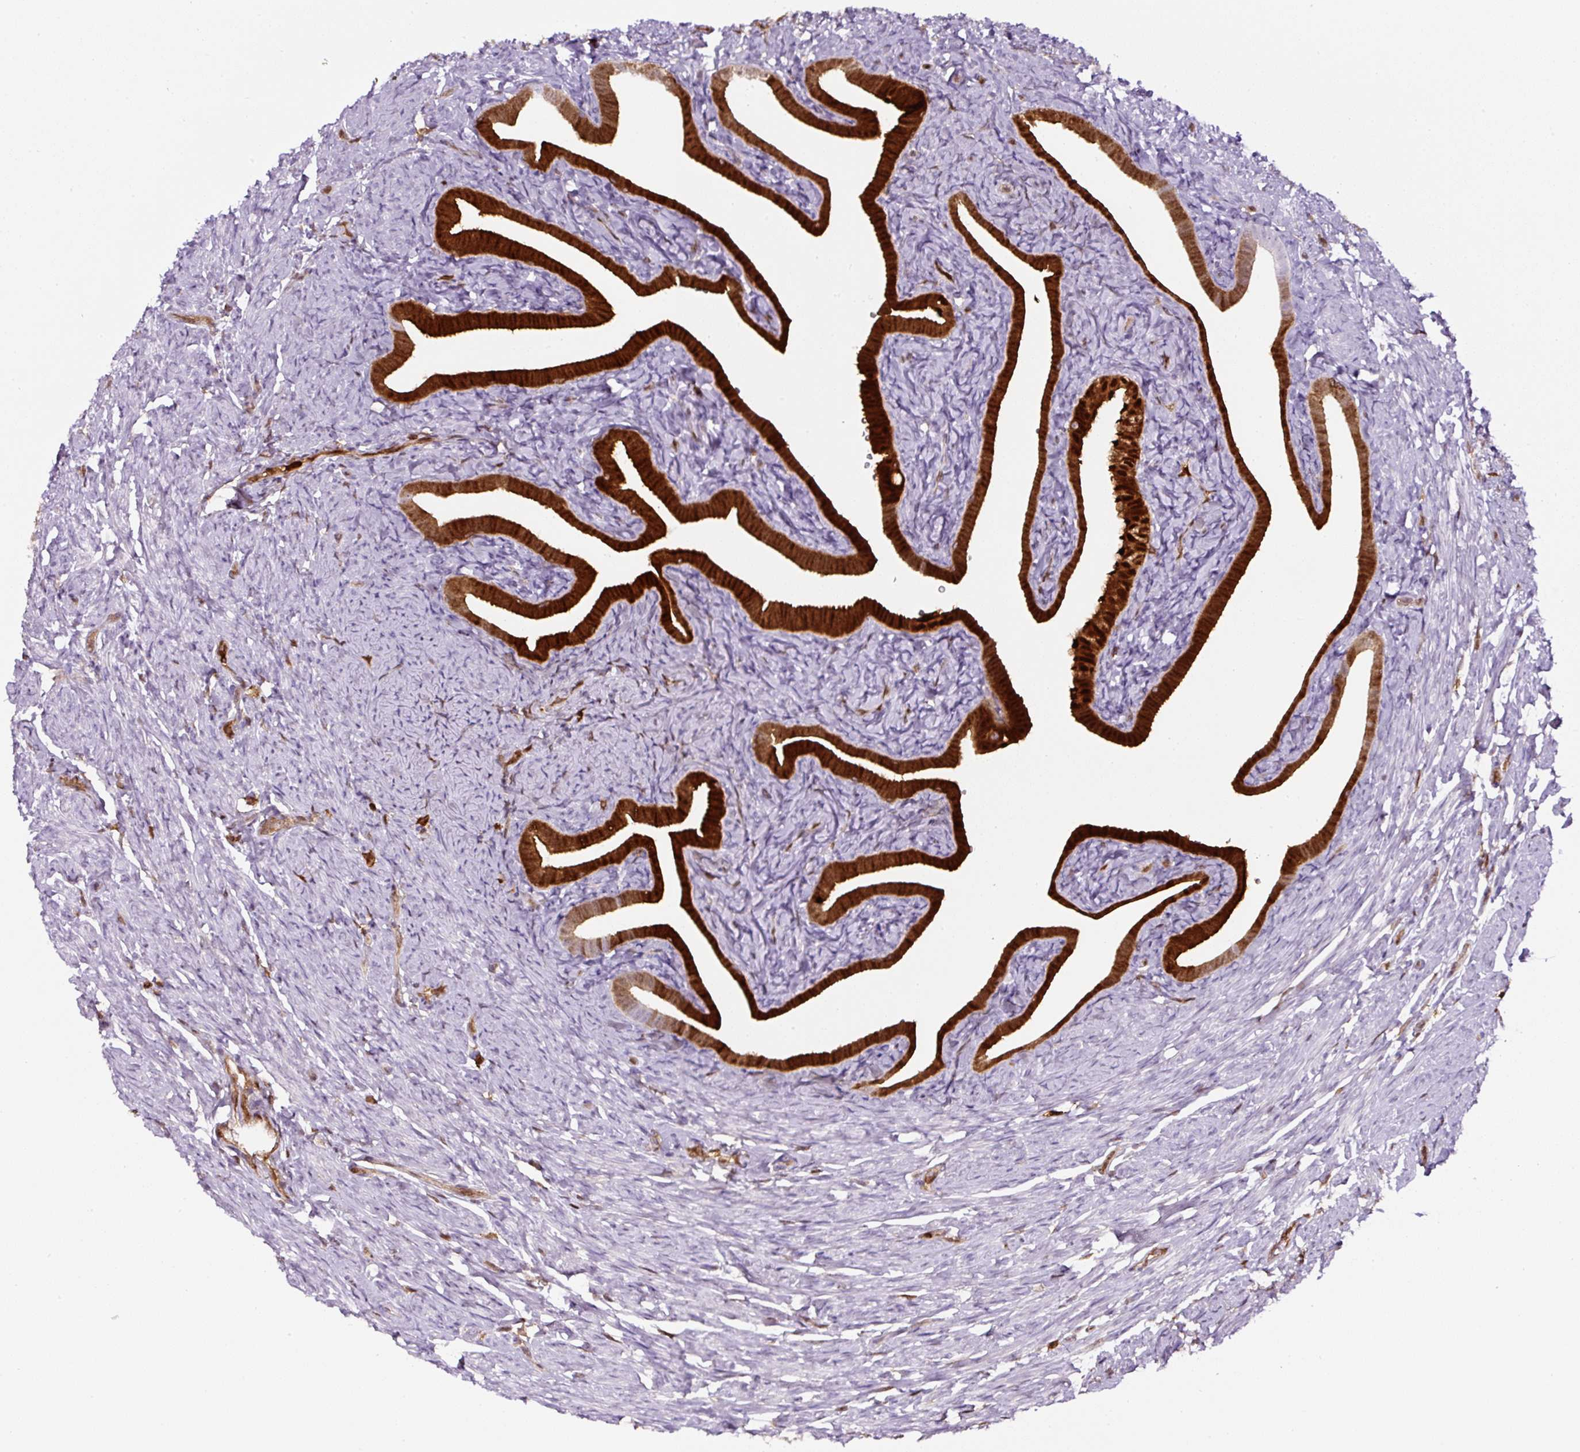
{"staining": {"intensity": "strong", "quantity": ">75%", "location": "cytoplasmic/membranous,nuclear"}, "tissue": "fallopian tube", "cell_type": "Glandular cells", "image_type": "normal", "snomed": [{"axis": "morphology", "description": "Normal tissue, NOS"}, {"axis": "topography", "description": "Fallopian tube"}], "caption": "Immunohistochemistry of benign human fallopian tube exhibits high levels of strong cytoplasmic/membranous,nuclear positivity in approximately >75% of glandular cells.", "gene": "ANXA1", "patient": {"sex": "female", "age": 69}}